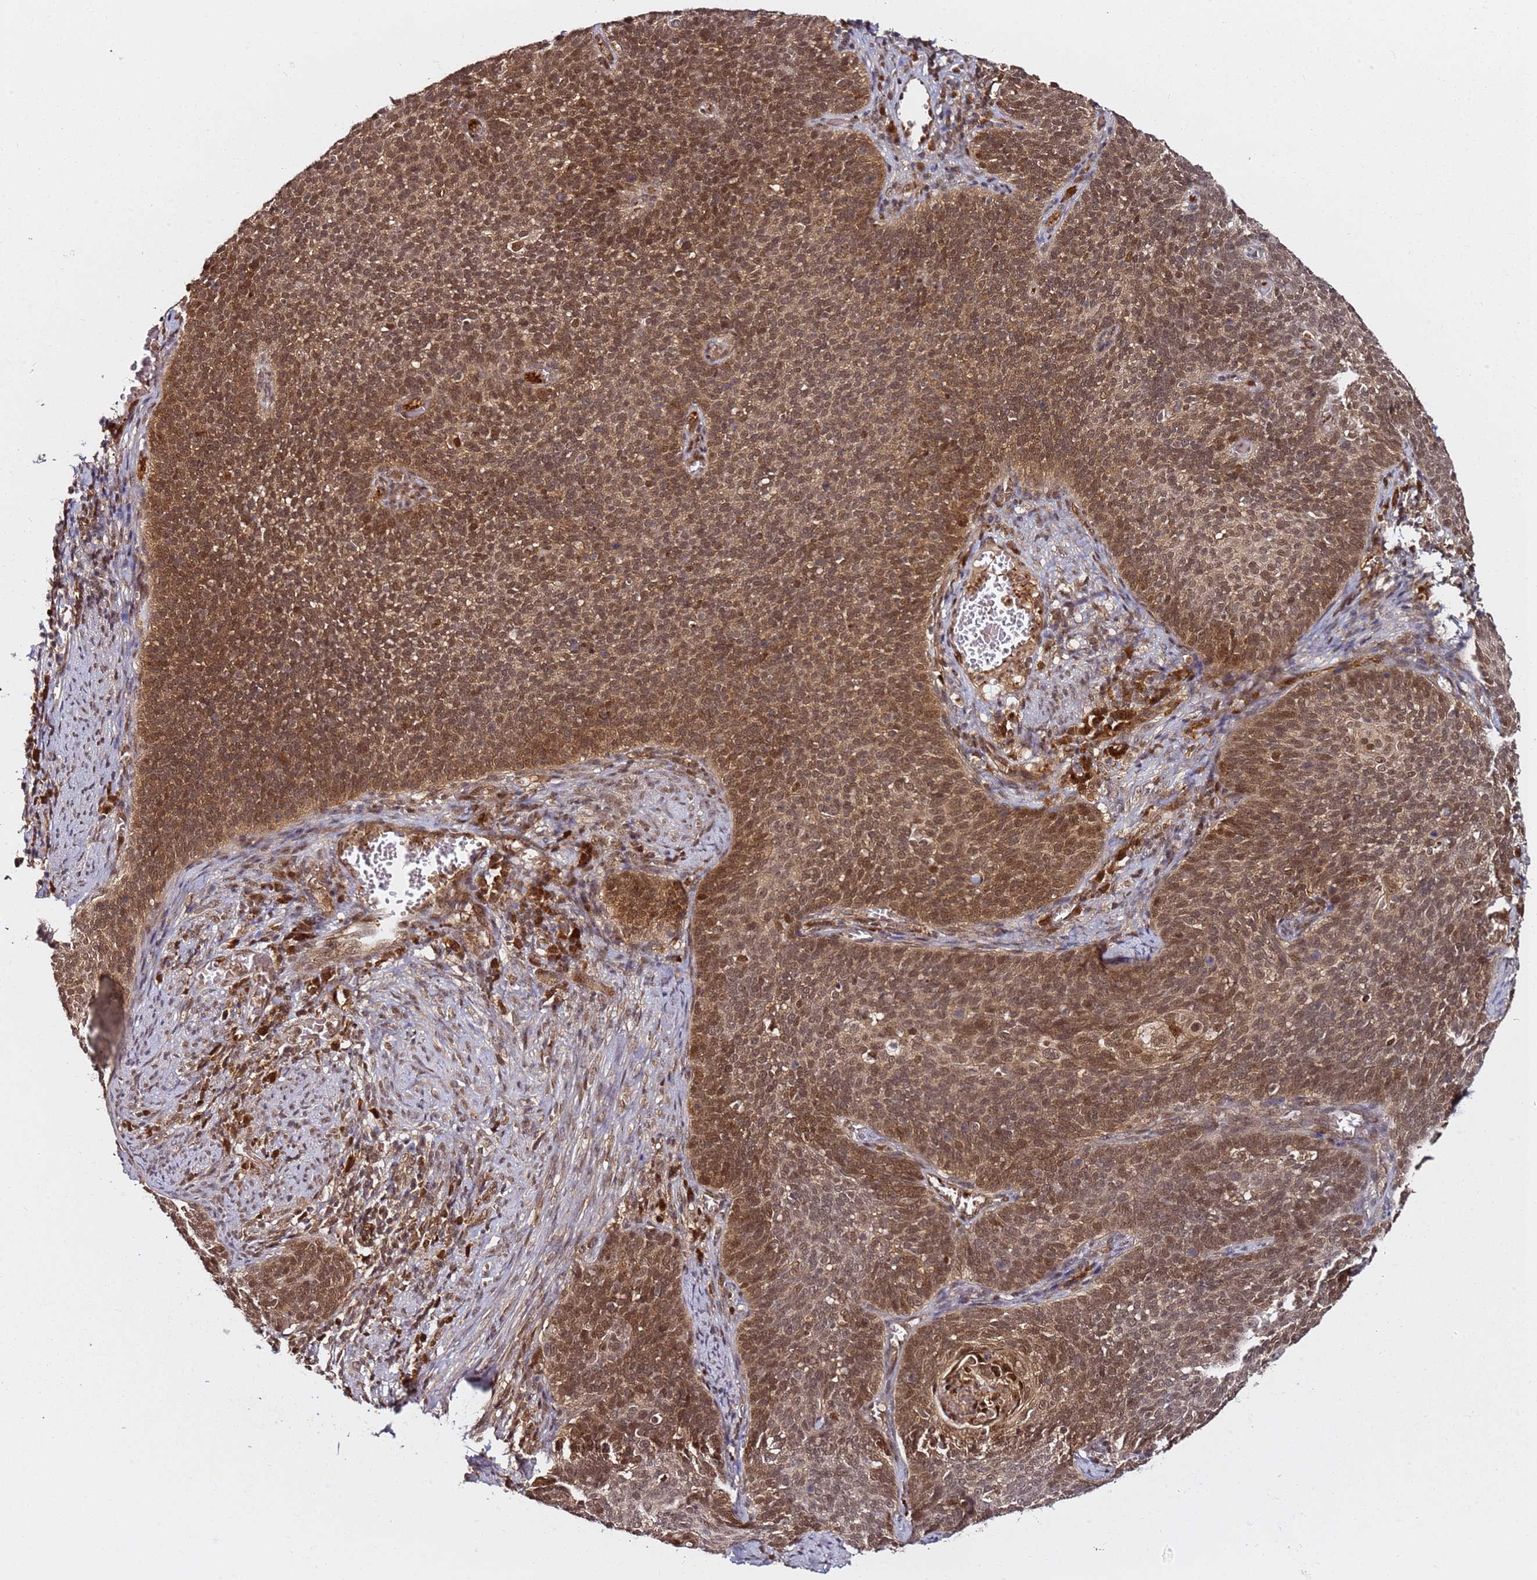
{"staining": {"intensity": "moderate", "quantity": ">75%", "location": "nuclear"}, "tissue": "cervical cancer", "cell_type": "Tumor cells", "image_type": "cancer", "snomed": [{"axis": "morphology", "description": "Normal tissue, NOS"}, {"axis": "morphology", "description": "Squamous cell carcinoma, NOS"}, {"axis": "topography", "description": "Cervix"}], "caption": "DAB immunohistochemical staining of cervical cancer (squamous cell carcinoma) demonstrates moderate nuclear protein positivity in about >75% of tumor cells.", "gene": "RGS18", "patient": {"sex": "female", "age": 39}}